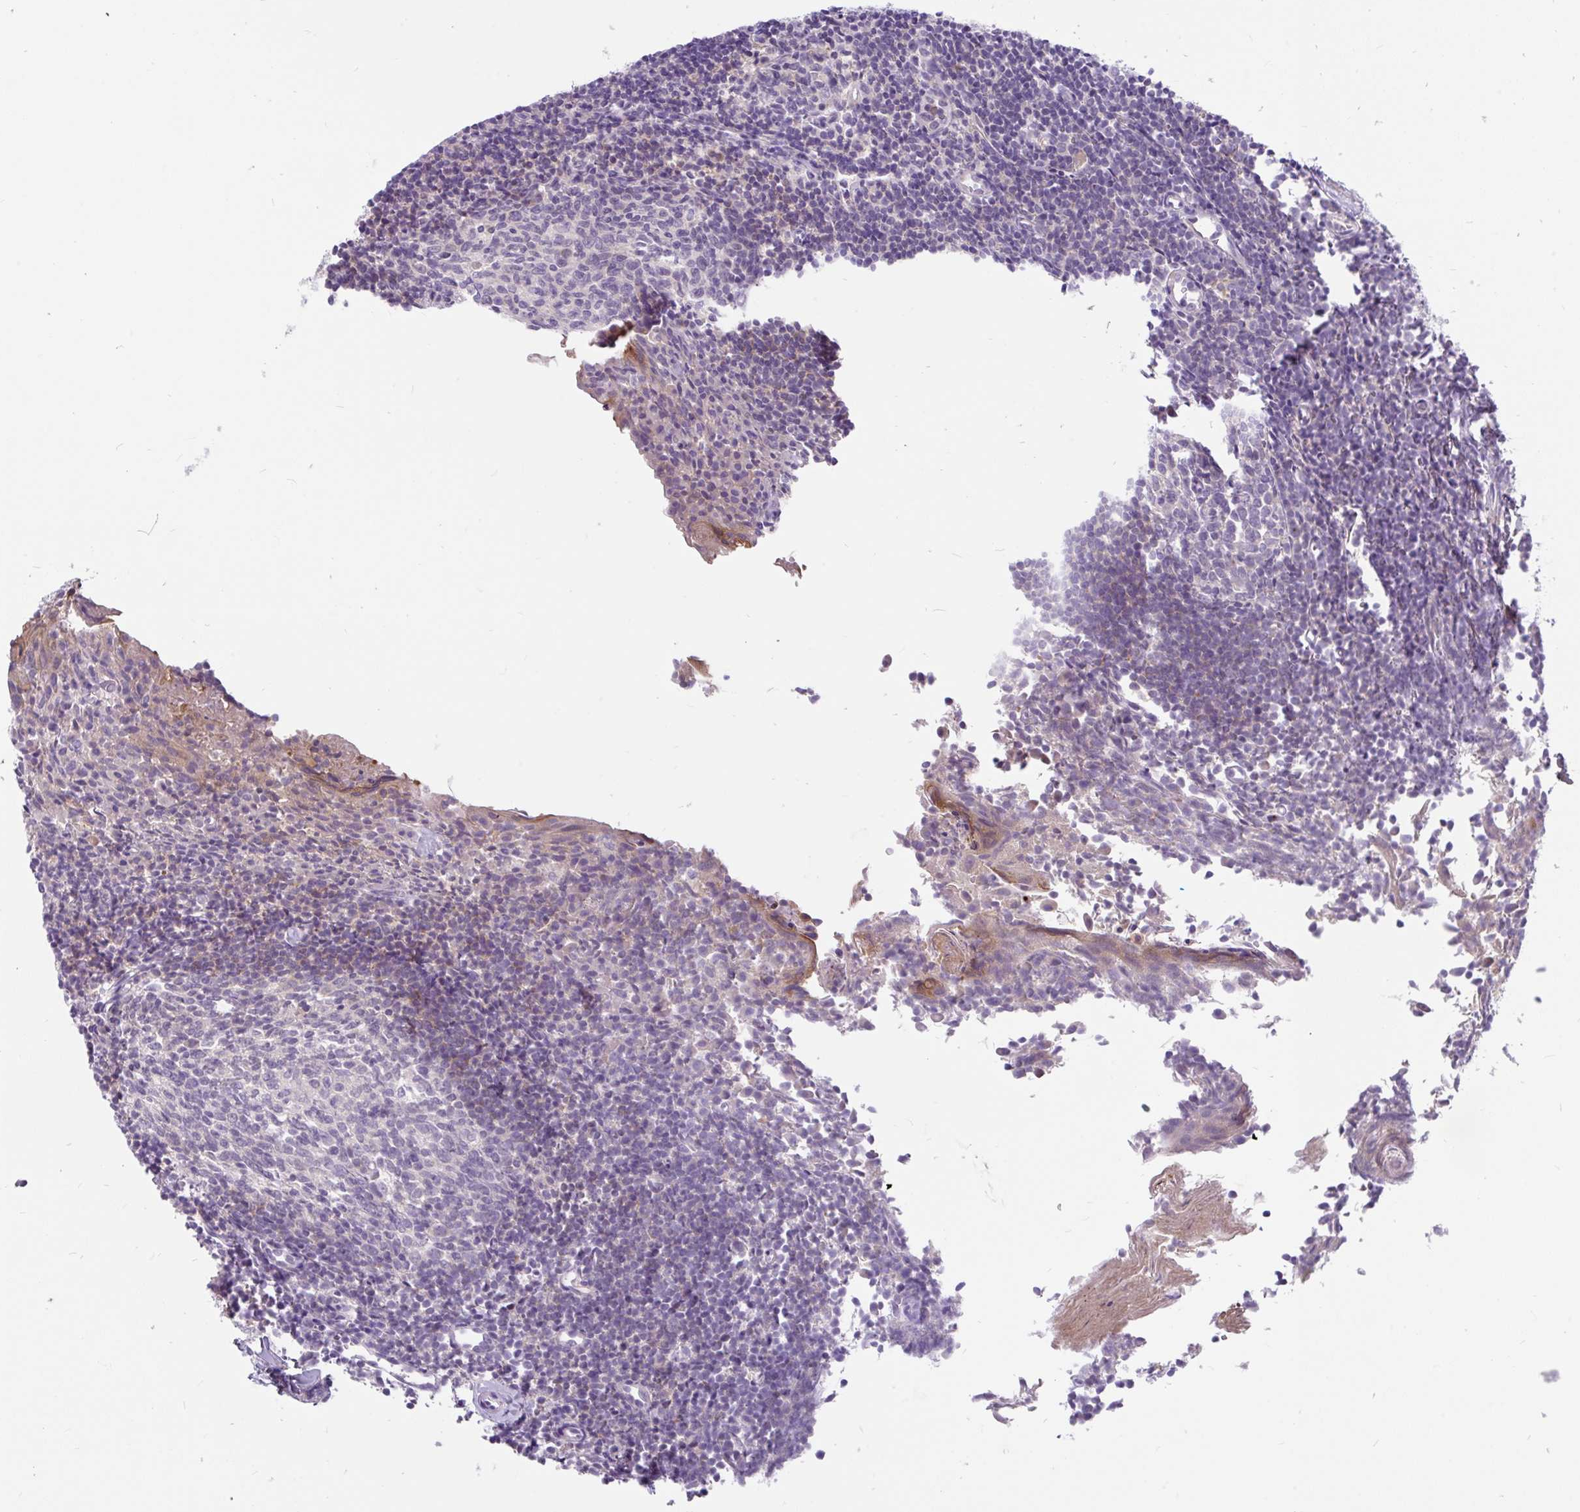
{"staining": {"intensity": "negative", "quantity": "none", "location": "none"}, "tissue": "tonsil", "cell_type": "Germinal center cells", "image_type": "normal", "snomed": [{"axis": "morphology", "description": "Normal tissue, NOS"}, {"axis": "topography", "description": "Tonsil"}], "caption": "The micrograph reveals no staining of germinal center cells in normal tonsil.", "gene": "KIAA2013", "patient": {"sex": "female", "age": 10}}